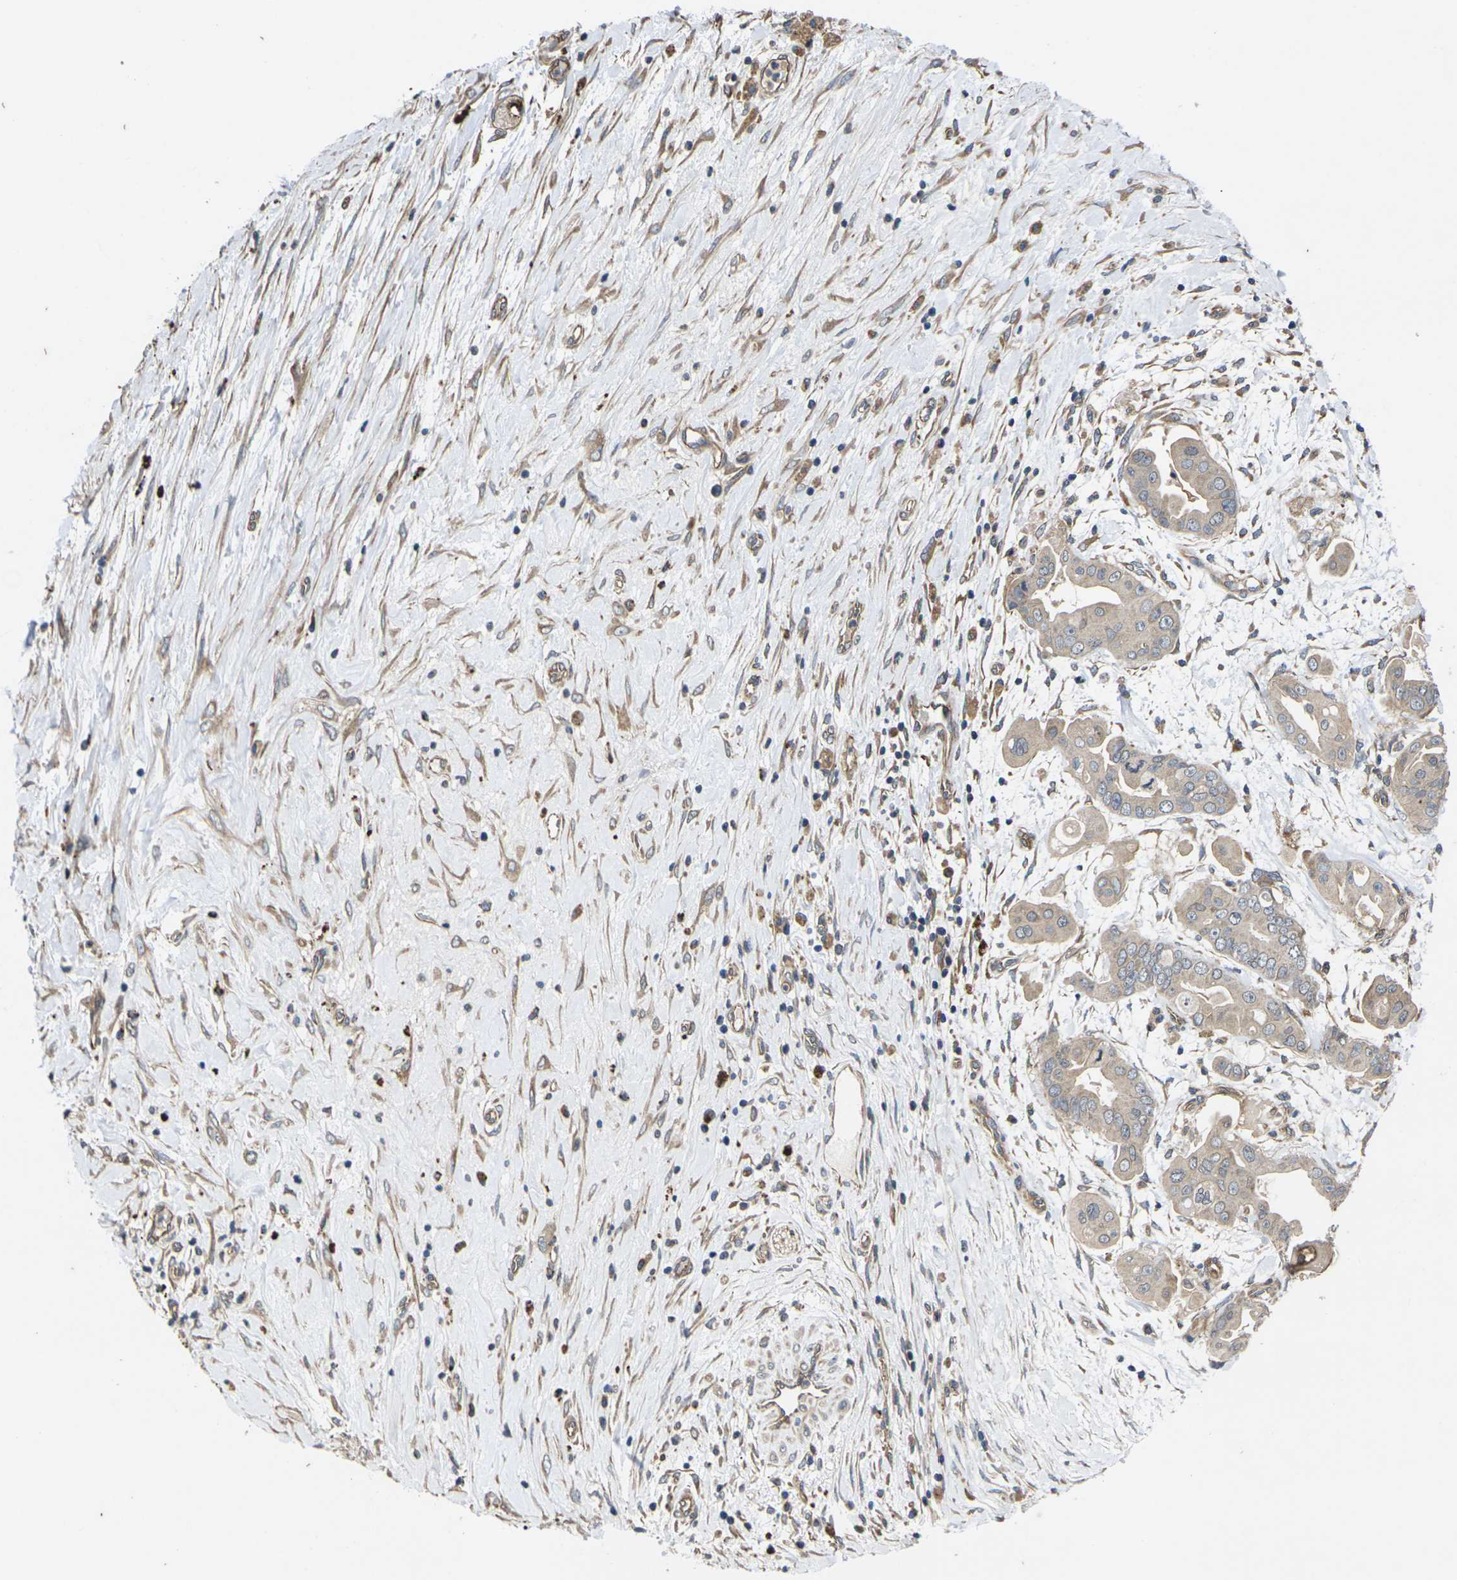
{"staining": {"intensity": "weak", "quantity": ">75%", "location": "cytoplasmic/membranous"}, "tissue": "pancreatic cancer", "cell_type": "Tumor cells", "image_type": "cancer", "snomed": [{"axis": "morphology", "description": "Adenocarcinoma, NOS"}, {"axis": "topography", "description": "Pancreas"}], "caption": "An image of adenocarcinoma (pancreatic) stained for a protein reveals weak cytoplasmic/membranous brown staining in tumor cells.", "gene": "DKK2", "patient": {"sex": "female", "age": 75}}